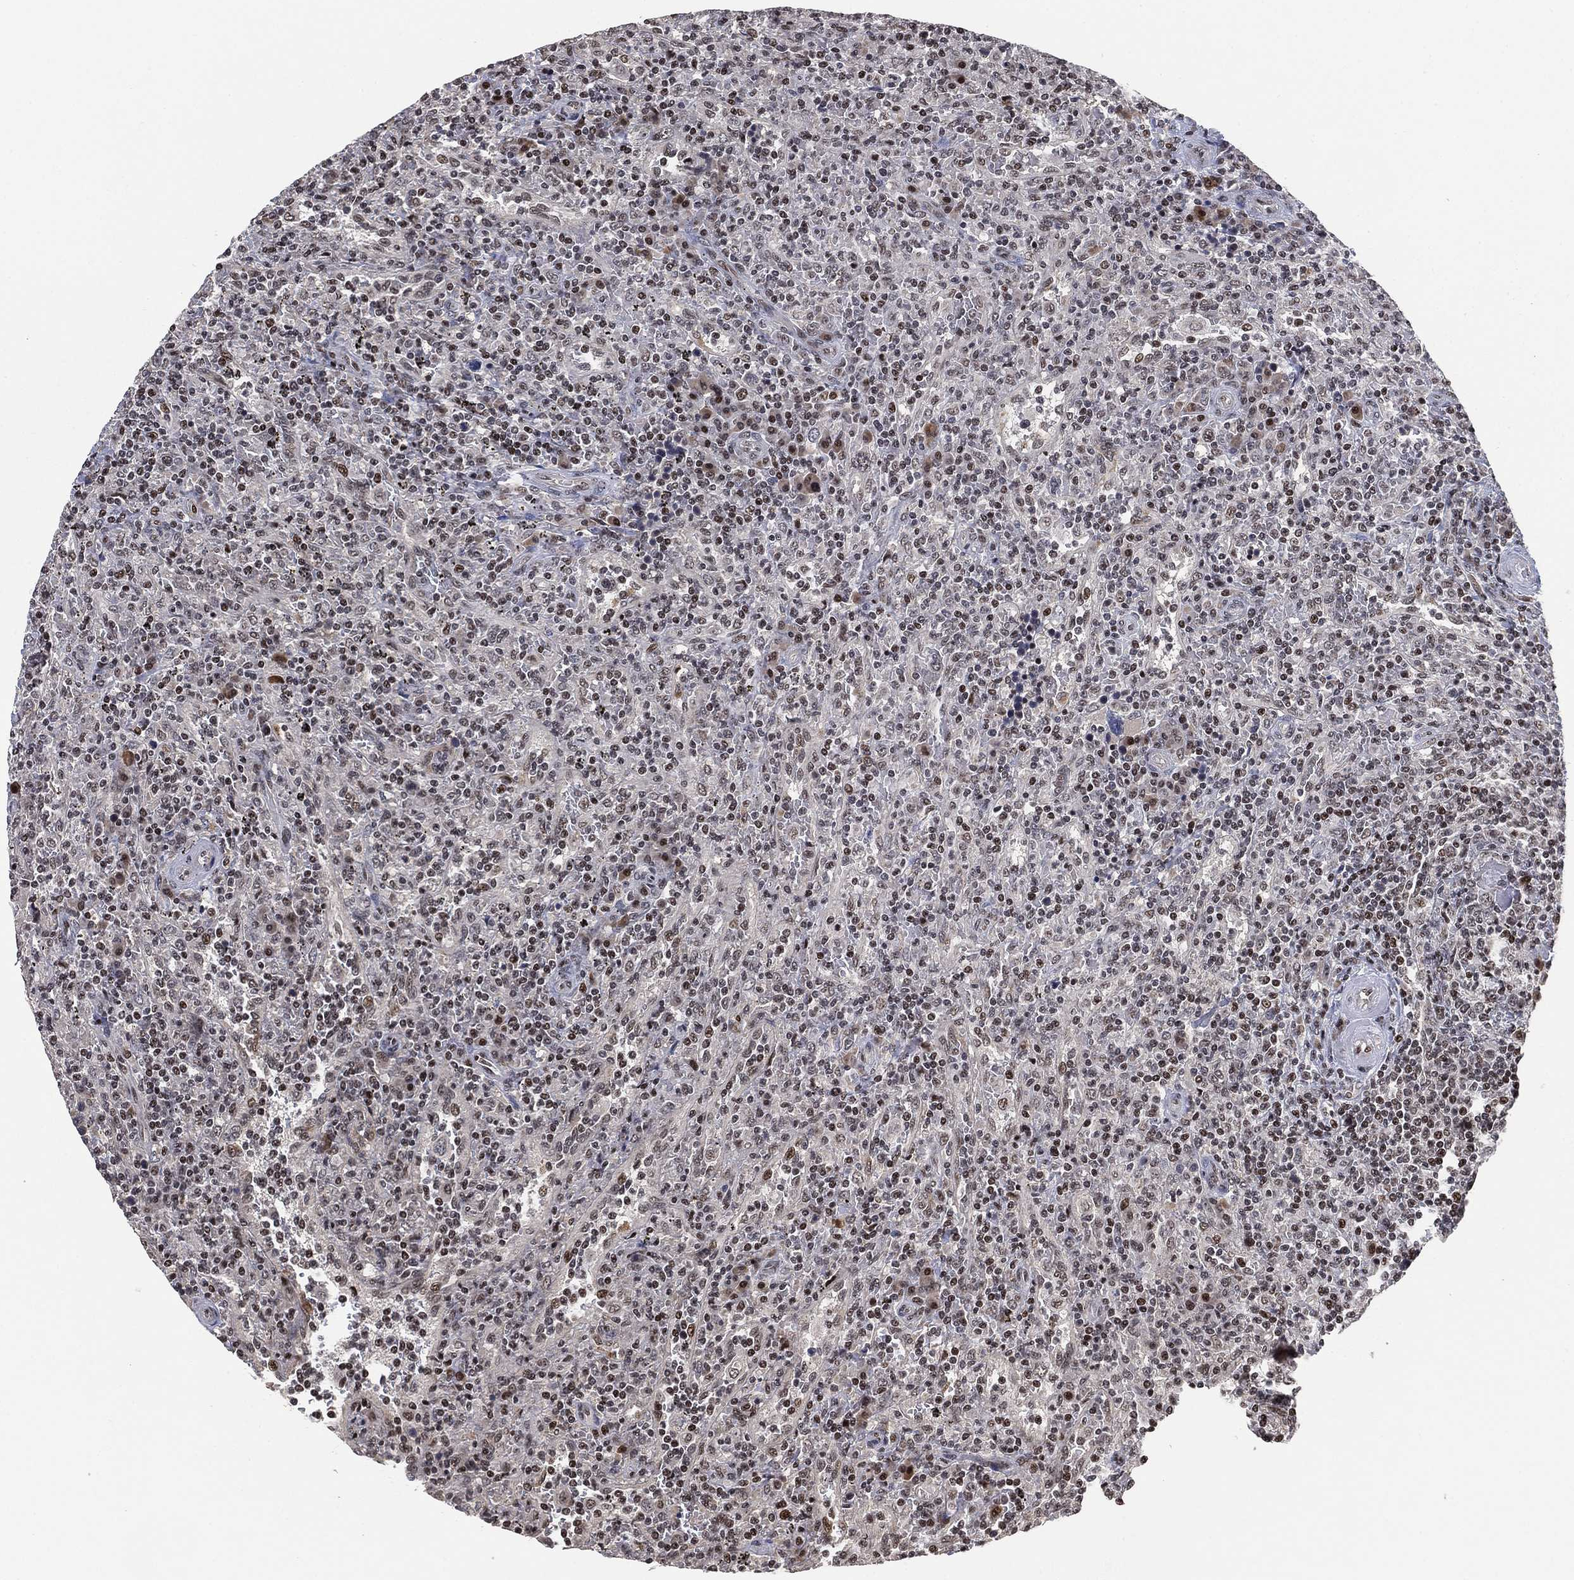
{"staining": {"intensity": "moderate", "quantity": "25%-75%", "location": "nuclear"}, "tissue": "lymphoma", "cell_type": "Tumor cells", "image_type": "cancer", "snomed": [{"axis": "morphology", "description": "Malignant lymphoma, non-Hodgkin's type, Low grade"}, {"axis": "topography", "description": "Spleen"}], "caption": "Moderate nuclear positivity is appreciated in about 25%-75% of tumor cells in lymphoma. Ihc stains the protein of interest in brown and the nuclei are stained blue.", "gene": "ZSCAN30", "patient": {"sex": "male", "age": 62}}